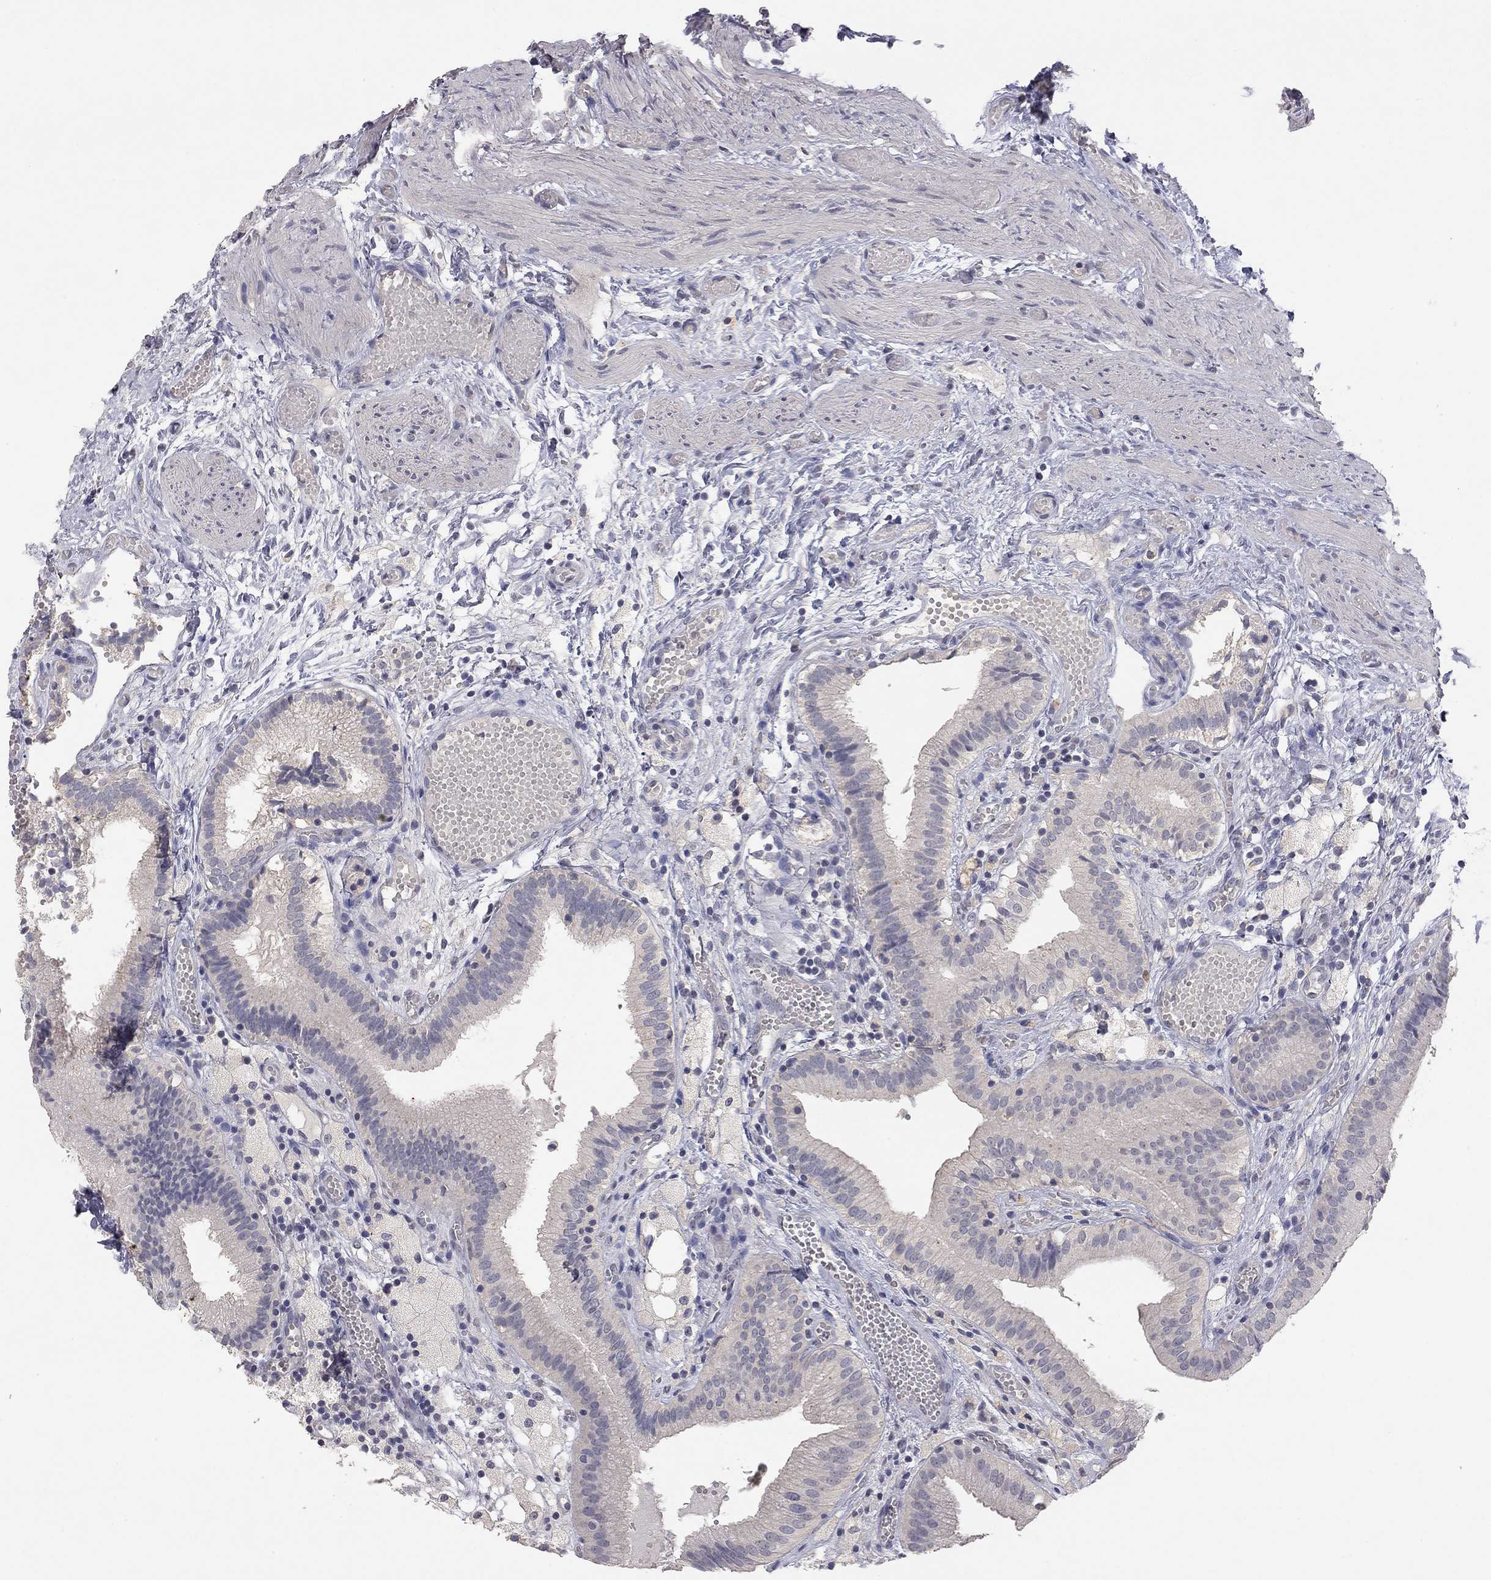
{"staining": {"intensity": "negative", "quantity": "none", "location": "none"}, "tissue": "gallbladder", "cell_type": "Glandular cells", "image_type": "normal", "snomed": [{"axis": "morphology", "description": "Normal tissue, NOS"}, {"axis": "topography", "description": "Gallbladder"}], "caption": "A histopathology image of gallbladder stained for a protein demonstrates no brown staining in glandular cells.", "gene": "SYT12", "patient": {"sex": "female", "age": 24}}